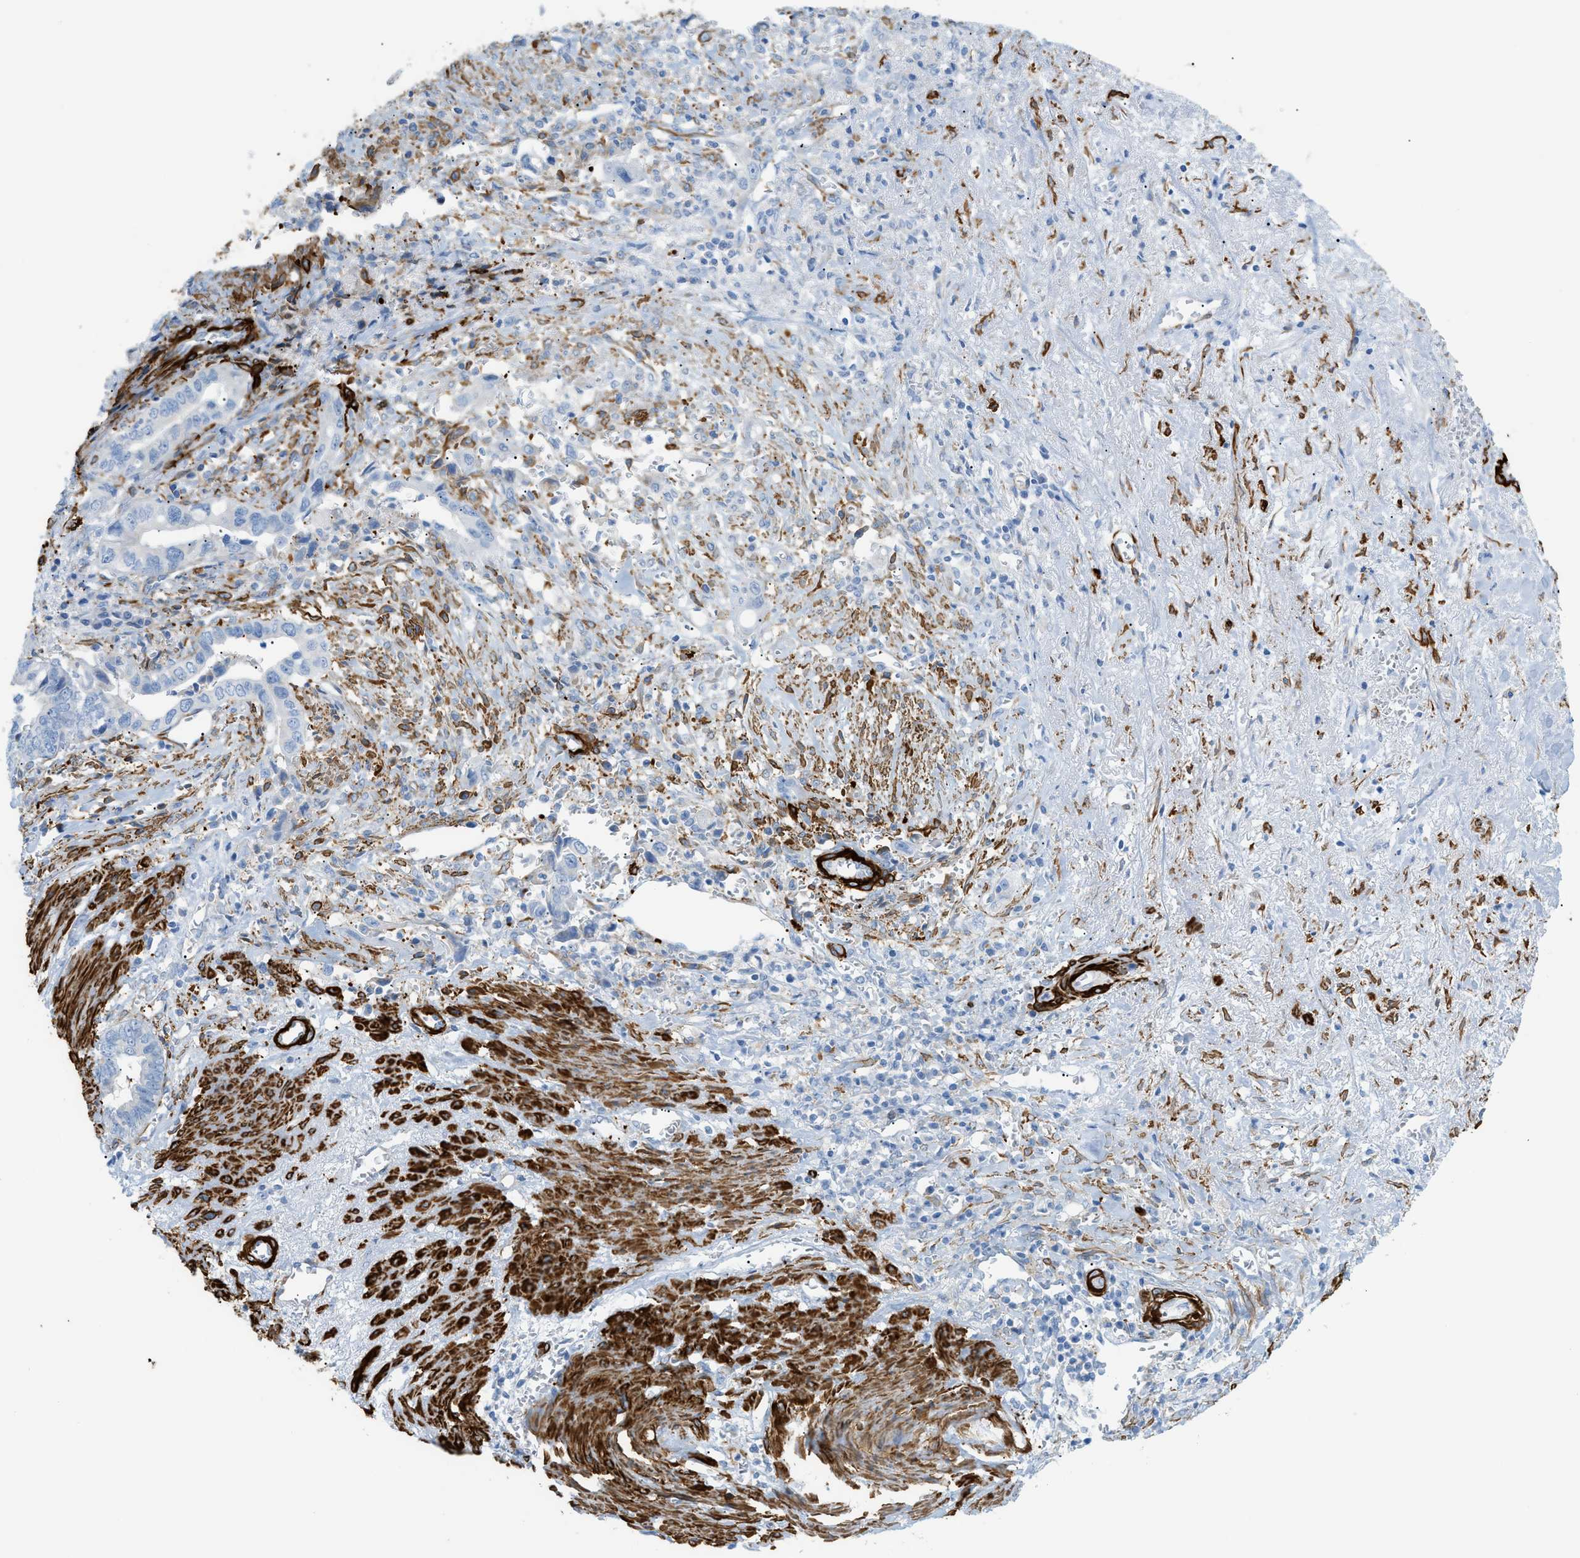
{"staining": {"intensity": "negative", "quantity": "none", "location": "none"}, "tissue": "liver cancer", "cell_type": "Tumor cells", "image_type": "cancer", "snomed": [{"axis": "morphology", "description": "Cholangiocarcinoma"}, {"axis": "topography", "description": "Liver"}], "caption": "Human liver cholangiocarcinoma stained for a protein using immunohistochemistry (IHC) shows no staining in tumor cells.", "gene": "MYH11", "patient": {"sex": "female", "age": 79}}